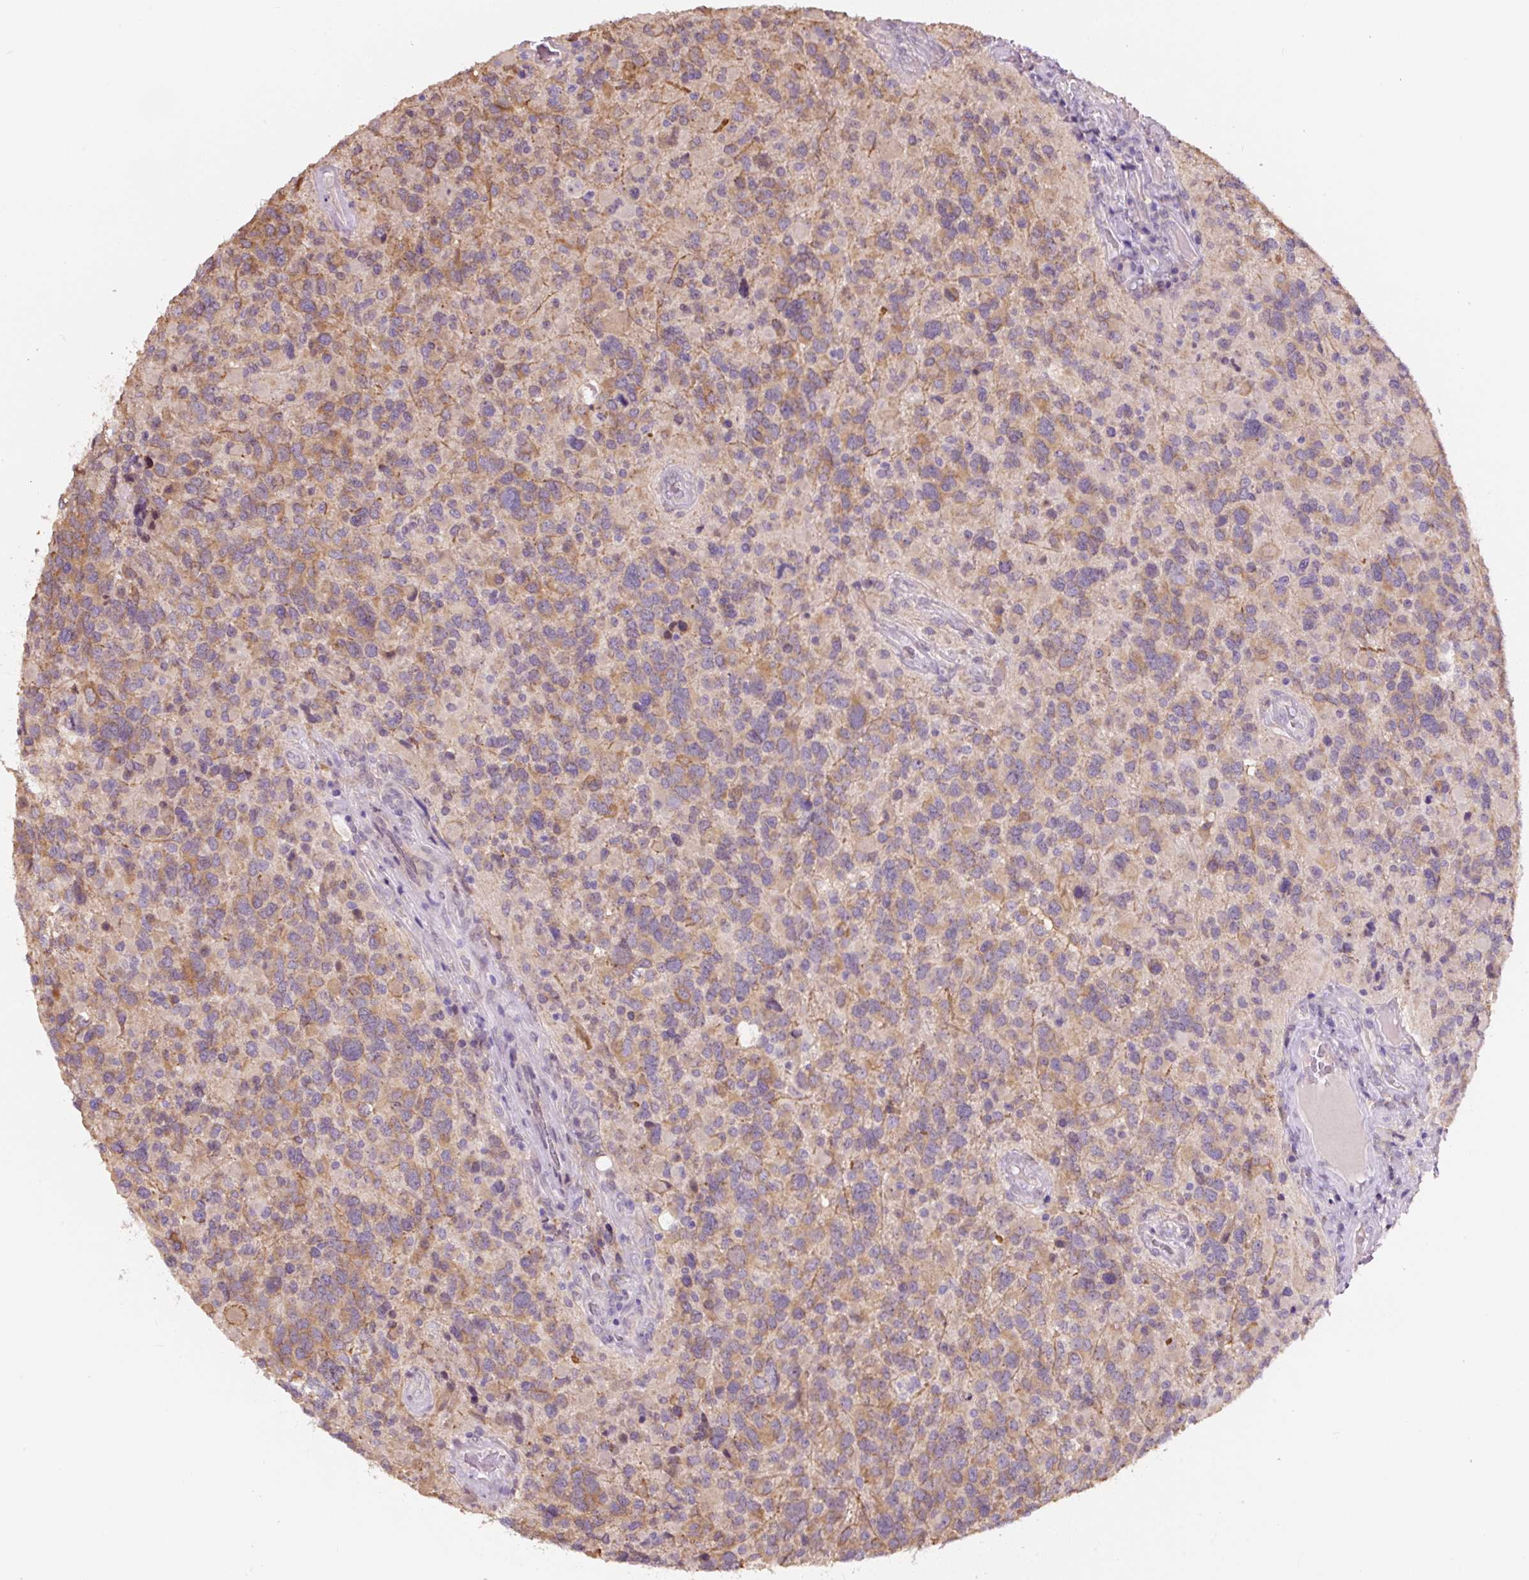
{"staining": {"intensity": "moderate", "quantity": ">75%", "location": "cytoplasmic/membranous"}, "tissue": "glioma", "cell_type": "Tumor cells", "image_type": "cancer", "snomed": [{"axis": "morphology", "description": "Glioma, malignant, High grade"}, {"axis": "topography", "description": "Brain"}], "caption": "Immunohistochemistry (IHC) image of neoplastic tissue: human malignant glioma (high-grade) stained using immunohistochemistry exhibits medium levels of moderate protein expression localized specifically in the cytoplasmic/membranous of tumor cells, appearing as a cytoplasmic/membranous brown color.", "gene": "ASRGL1", "patient": {"sex": "female", "age": 40}}